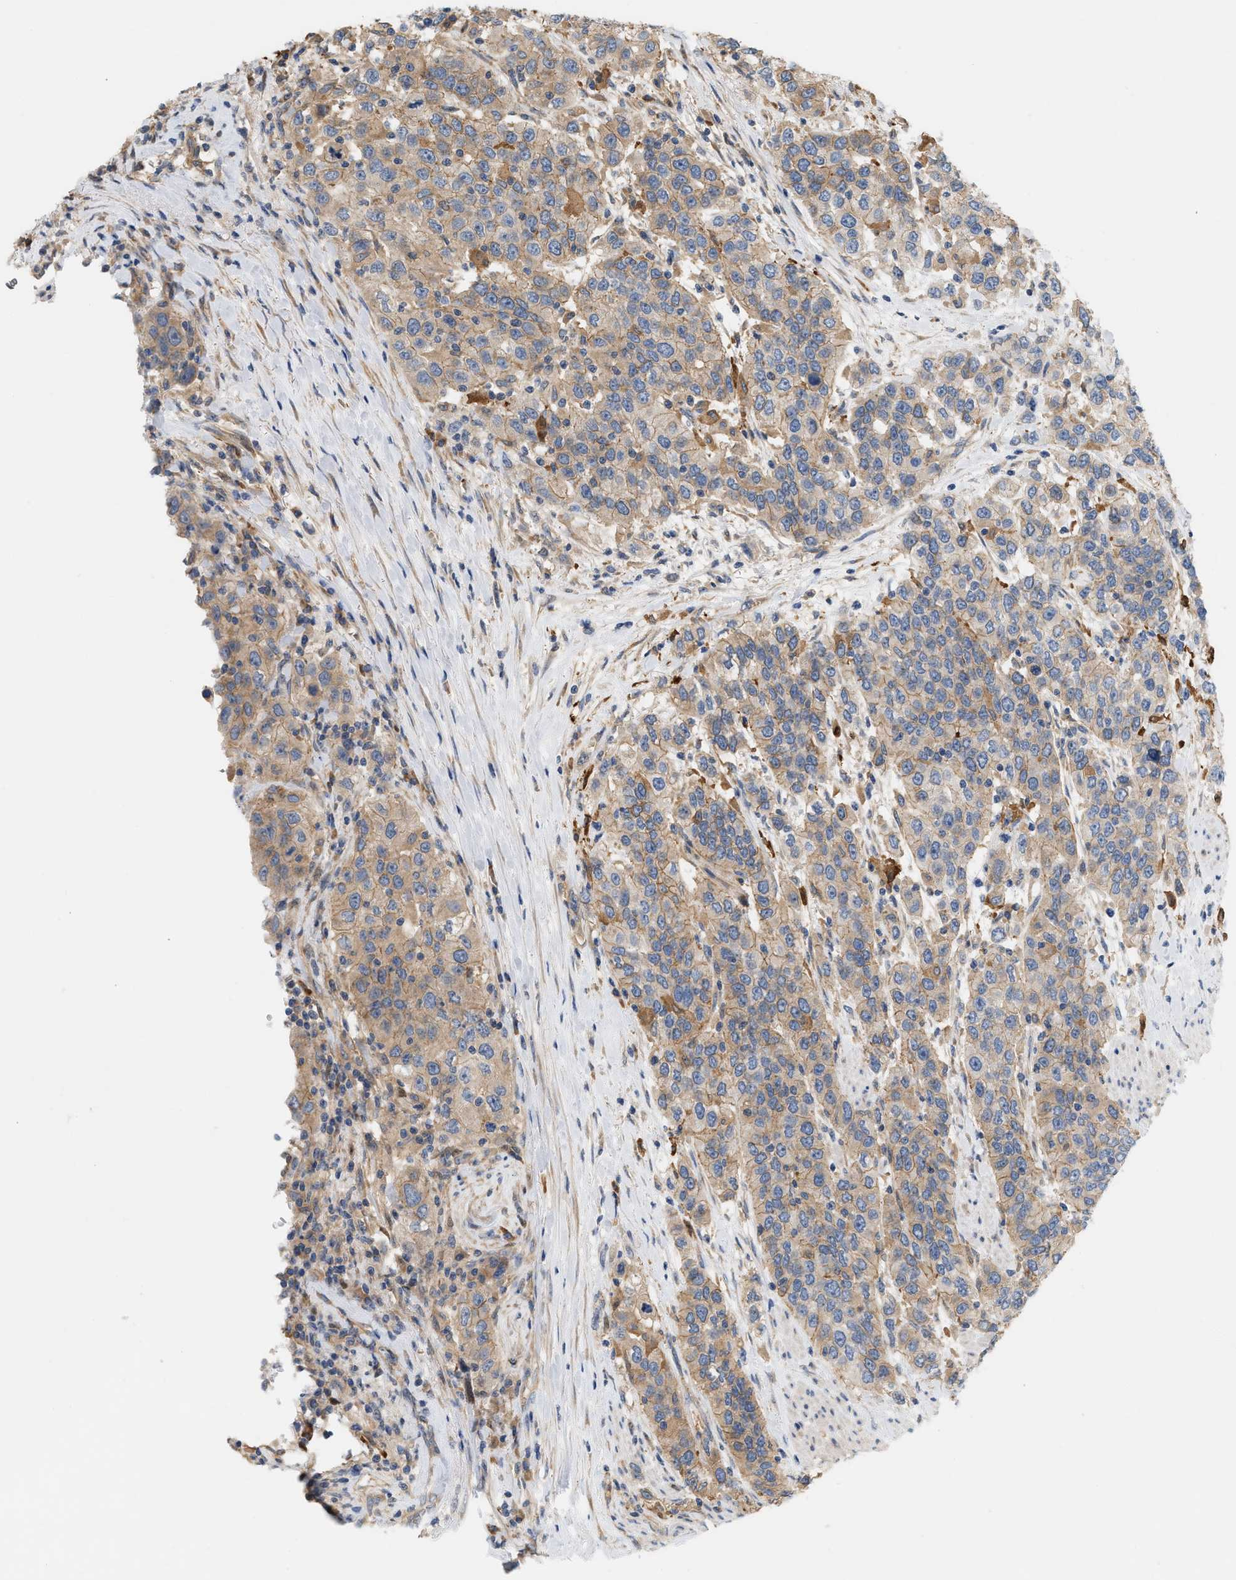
{"staining": {"intensity": "weak", "quantity": ">75%", "location": "cytoplasmic/membranous"}, "tissue": "urothelial cancer", "cell_type": "Tumor cells", "image_type": "cancer", "snomed": [{"axis": "morphology", "description": "Urothelial carcinoma, High grade"}, {"axis": "topography", "description": "Urinary bladder"}], "caption": "Immunohistochemistry (IHC) histopathology image of neoplastic tissue: urothelial cancer stained using immunohistochemistry exhibits low levels of weak protein expression localized specifically in the cytoplasmic/membranous of tumor cells, appearing as a cytoplasmic/membranous brown color.", "gene": "CTXN1", "patient": {"sex": "female", "age": 80}}